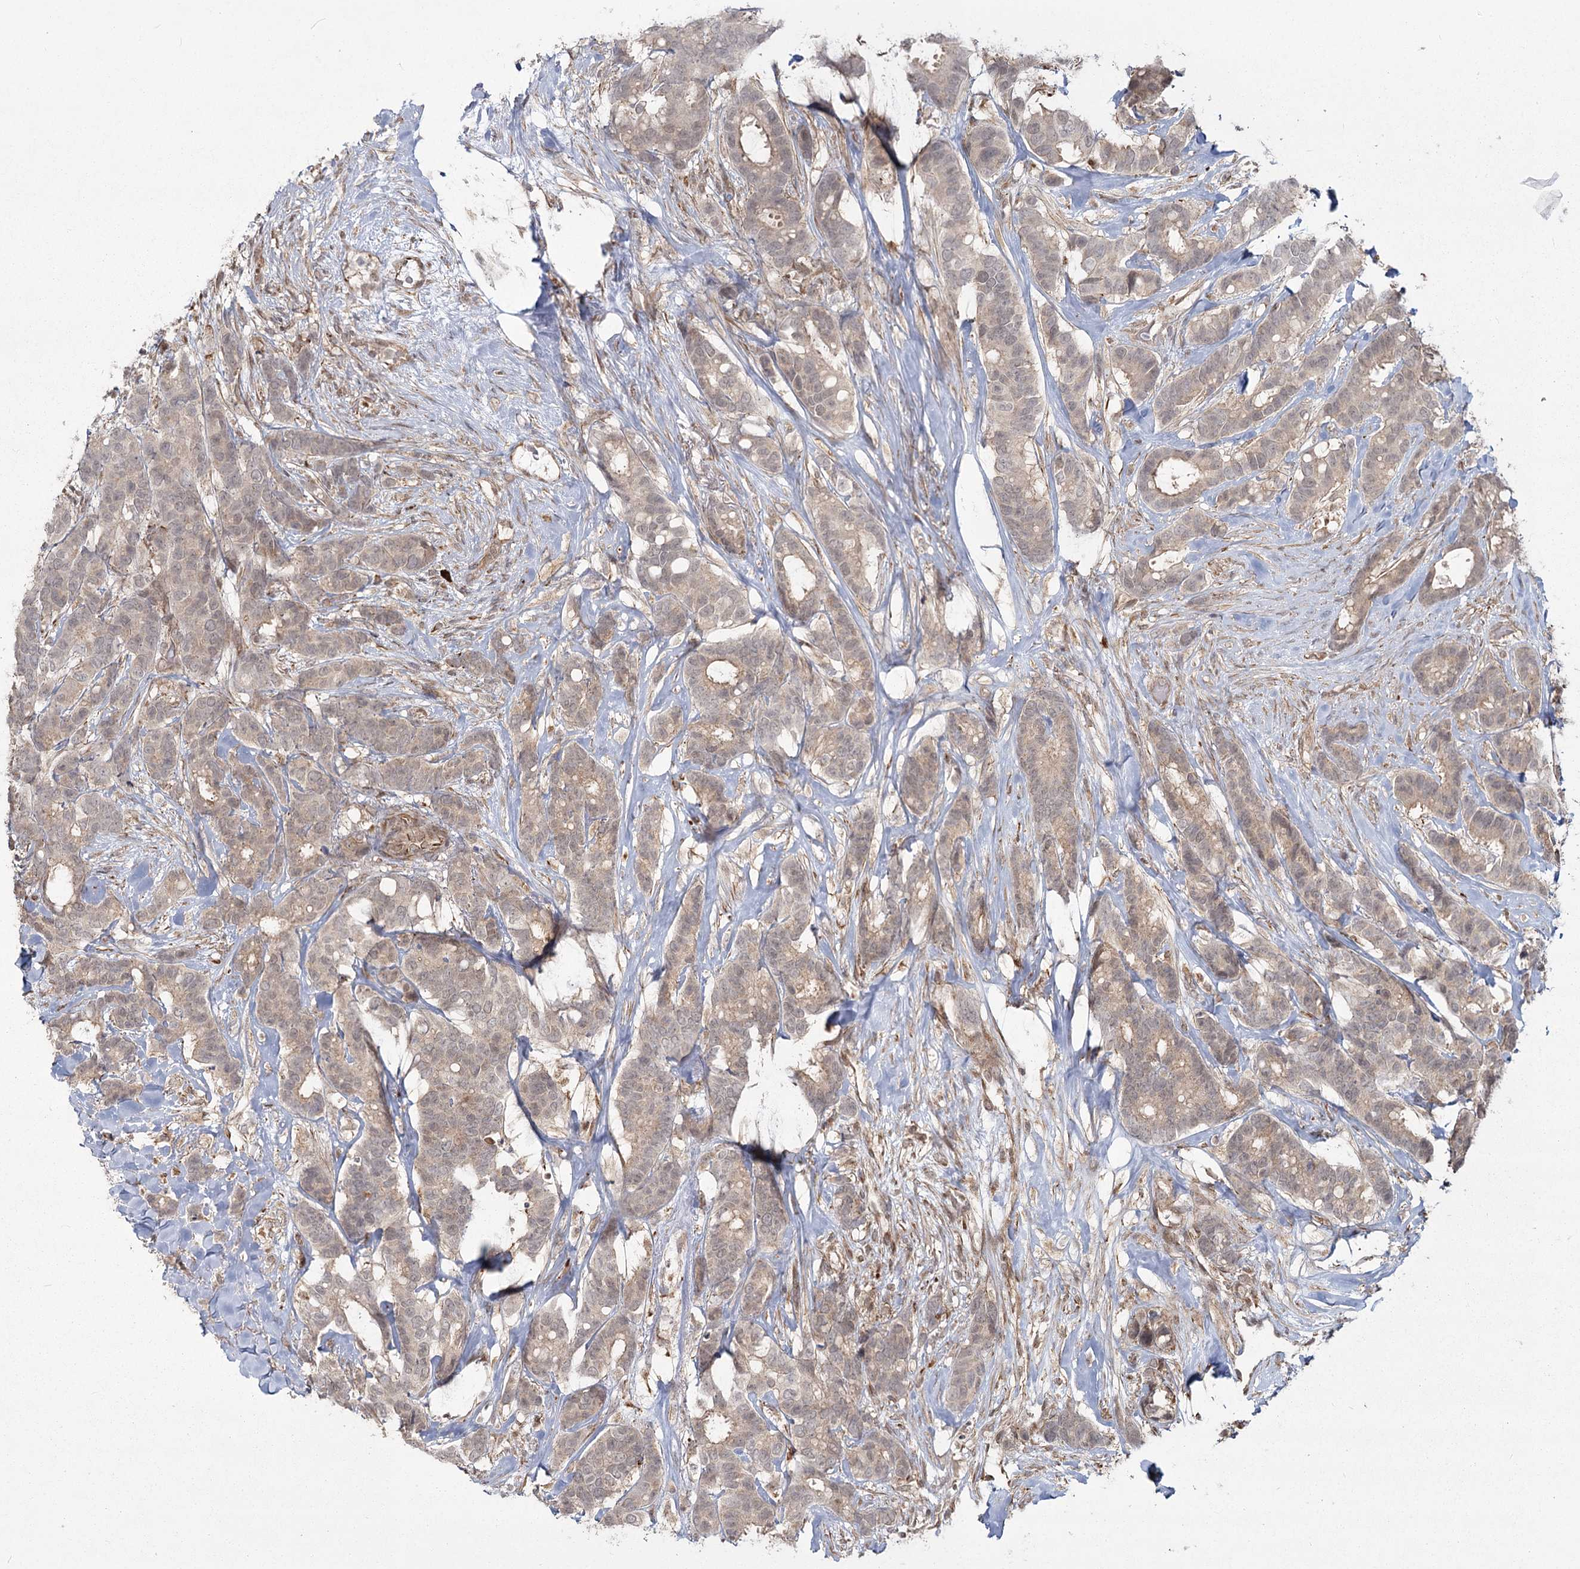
{"staining": {"intensity": "weak", "quantity": ">75%", "location": "cytoplasmic/membranous"}, "tissue": "breast cancer", "cell_type": "Tumor cells", "image_type": "cancer", "snomed": [{"axis": "morphology", "description": "Duct carcinoma"}, {"axis": "topography", "description": "Breast"}], "caption": "Breast infiltrating ductal carcinoma stained with DAB (3,3'-diaminobenzidine) immunohistochemistry (IHC) displays low levels of weak cytoplasmic/membranous staining in about >75% of tumor cells.", "gene": "AP2M1", "patient": {"sex": "female", "age": 87}}